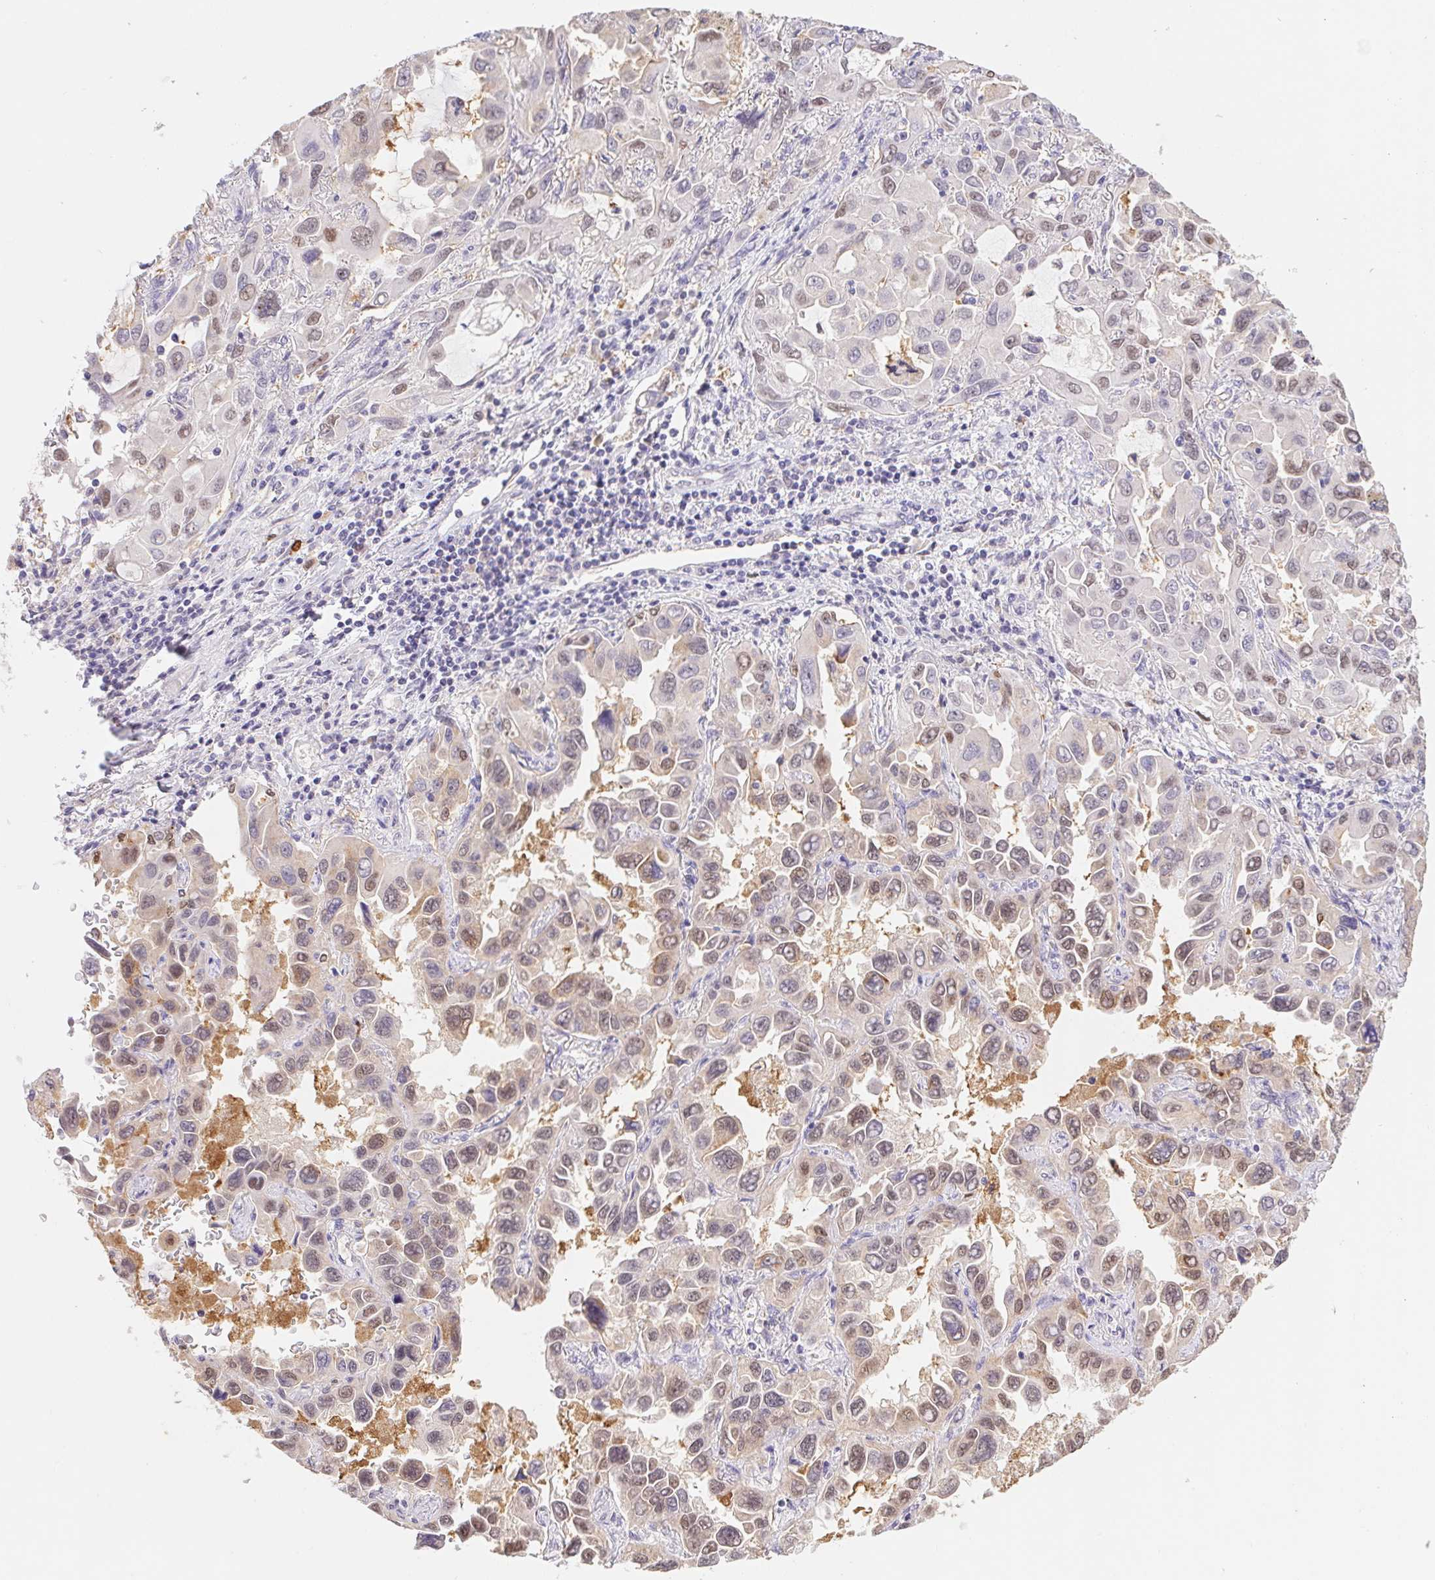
{"staining": {"intensity": "weak", "quantity": "25%-75%", "location": "nuclear"}, "tissue": "lung cancer", "cell_type": "Tumor cells", "image_type": "cancer", "snomed": [{"axis": "morphology", "description": "Adenocarcinoma, NOS"}, {"axis": "topography", "description": "Lung"}], "caption": "A histopathology image of human lung cancer (adenocarcinoma) stained for a protein displays weak nuclear brown staining in tumor cells. (IHC, brightfield microscopy, high magnification).", "gene": "L3MBTL4", "patient": {"sex": "male", "age": 64}}